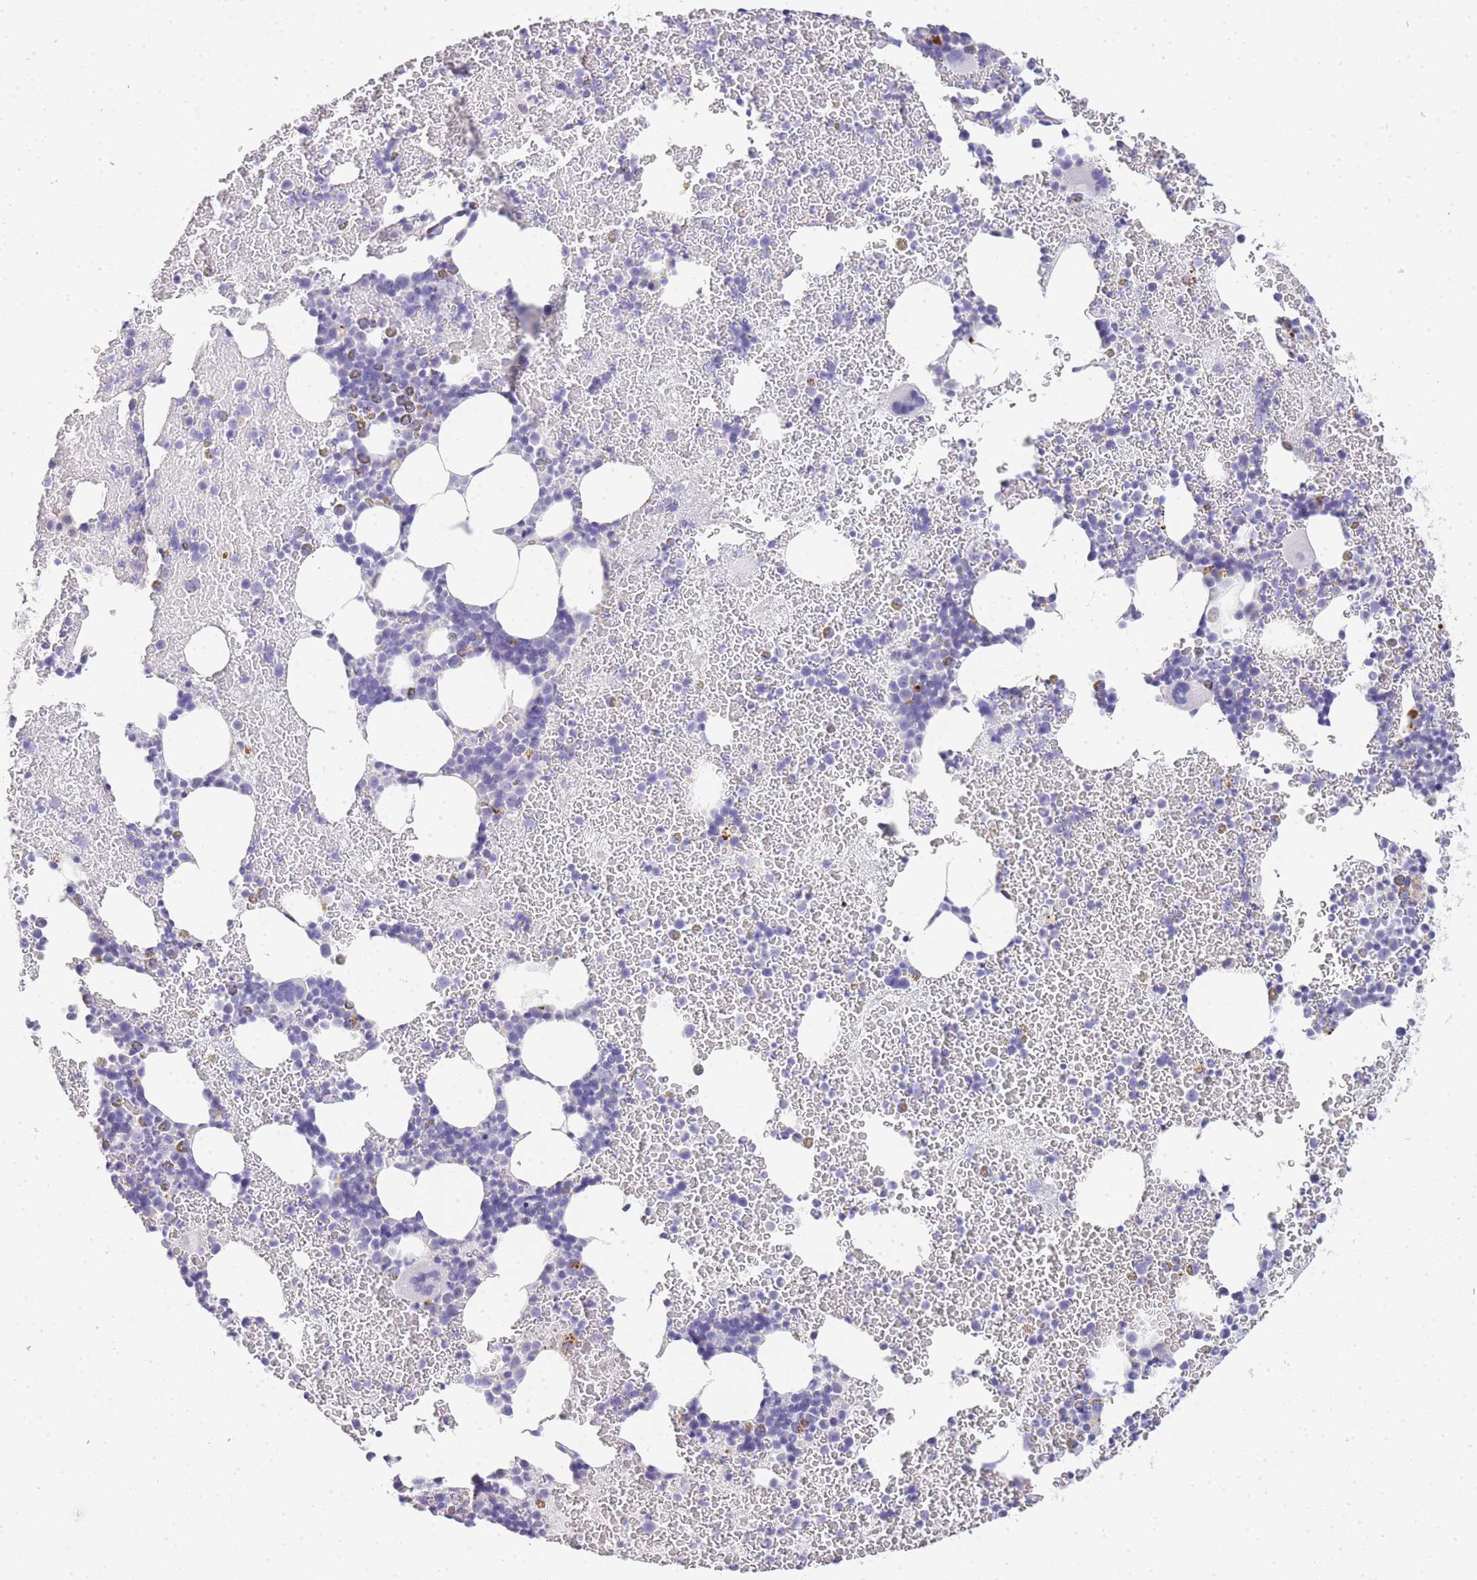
{"staining": {"intensity": "negative", "quantity": "none", "location": "none"}, "tissue": "bone marrow", "cell_type": "Hematopoietic cells", "image_type": "normal", "snomed": [{"axis": "morphology", "description": "Normal tissue, NOS"}, {"axis": "topography", "description": "Bone marrow"}], "caption": "A micrograph of human bone marrow is negative for staining in hematopoietic cells. (DAB immunohistochemistry, high magnification).", "gene": "RHO", "patient": {"sex": "male", "age": 26}}